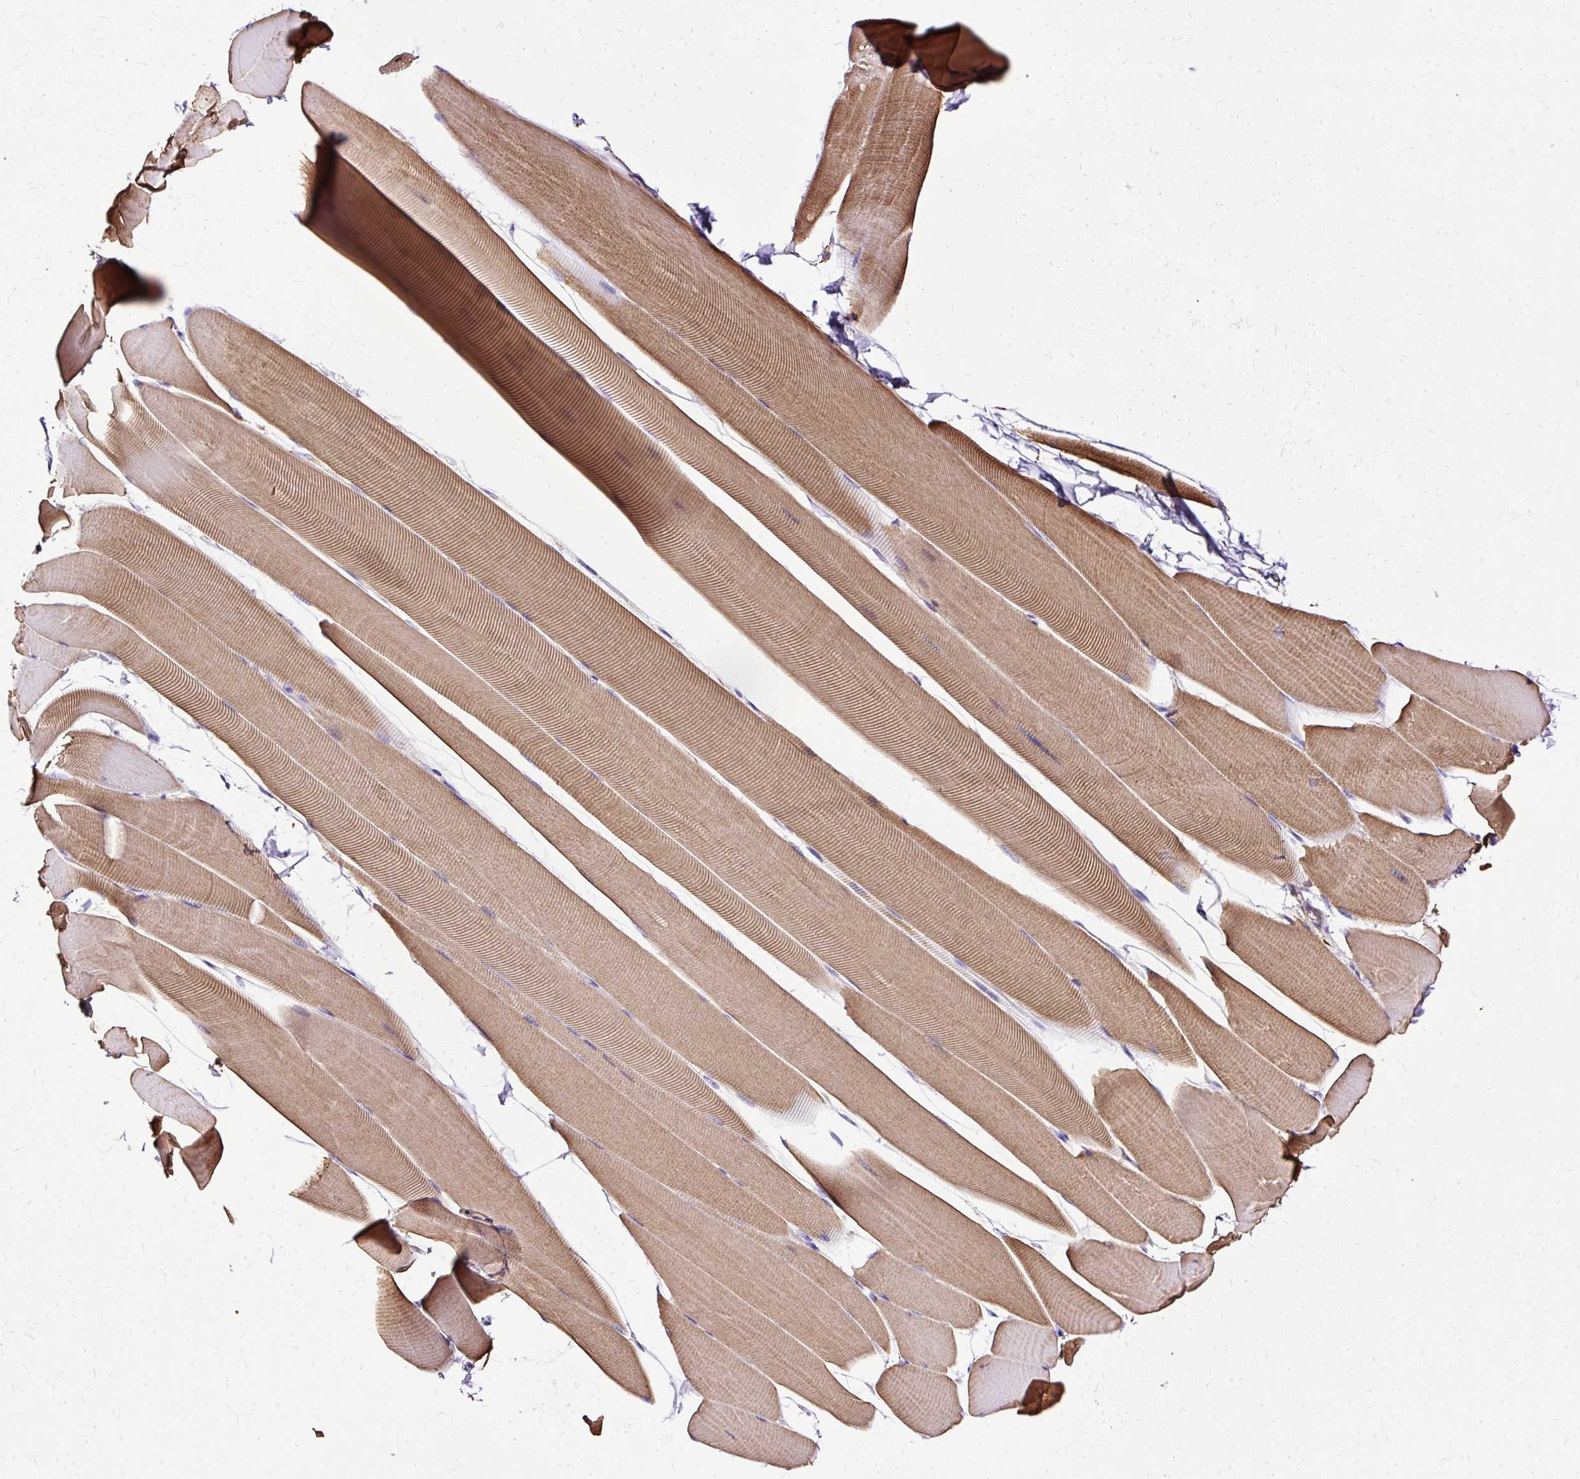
{"staining": {"intensity": "moderate", "quantity": "25%-75%", "location": "cytoplasmic/membranous"}, "tissue": "skeletal muscle", "cell_type": "Myocytes", "image_type": "normal", "snomed": [{"axis": "morphology", "description": "Normal tissue, NOS"}, {"axis": "topography", "description": "Skeletal muscle"}], "caption": "Protein staining of unremarkable skeletal muscle demonstrates moderate cytoplasmic/membranous staining in approximately 25%-75% of myocytes. (Stains: DAB (3,3'-diaminobenzidine) in brown, nuclei in blue, Microscopy: brightfield microscopy at high magnification).", "gene": "KLHL11", "patient": {"sex": "male", "age": 25}}